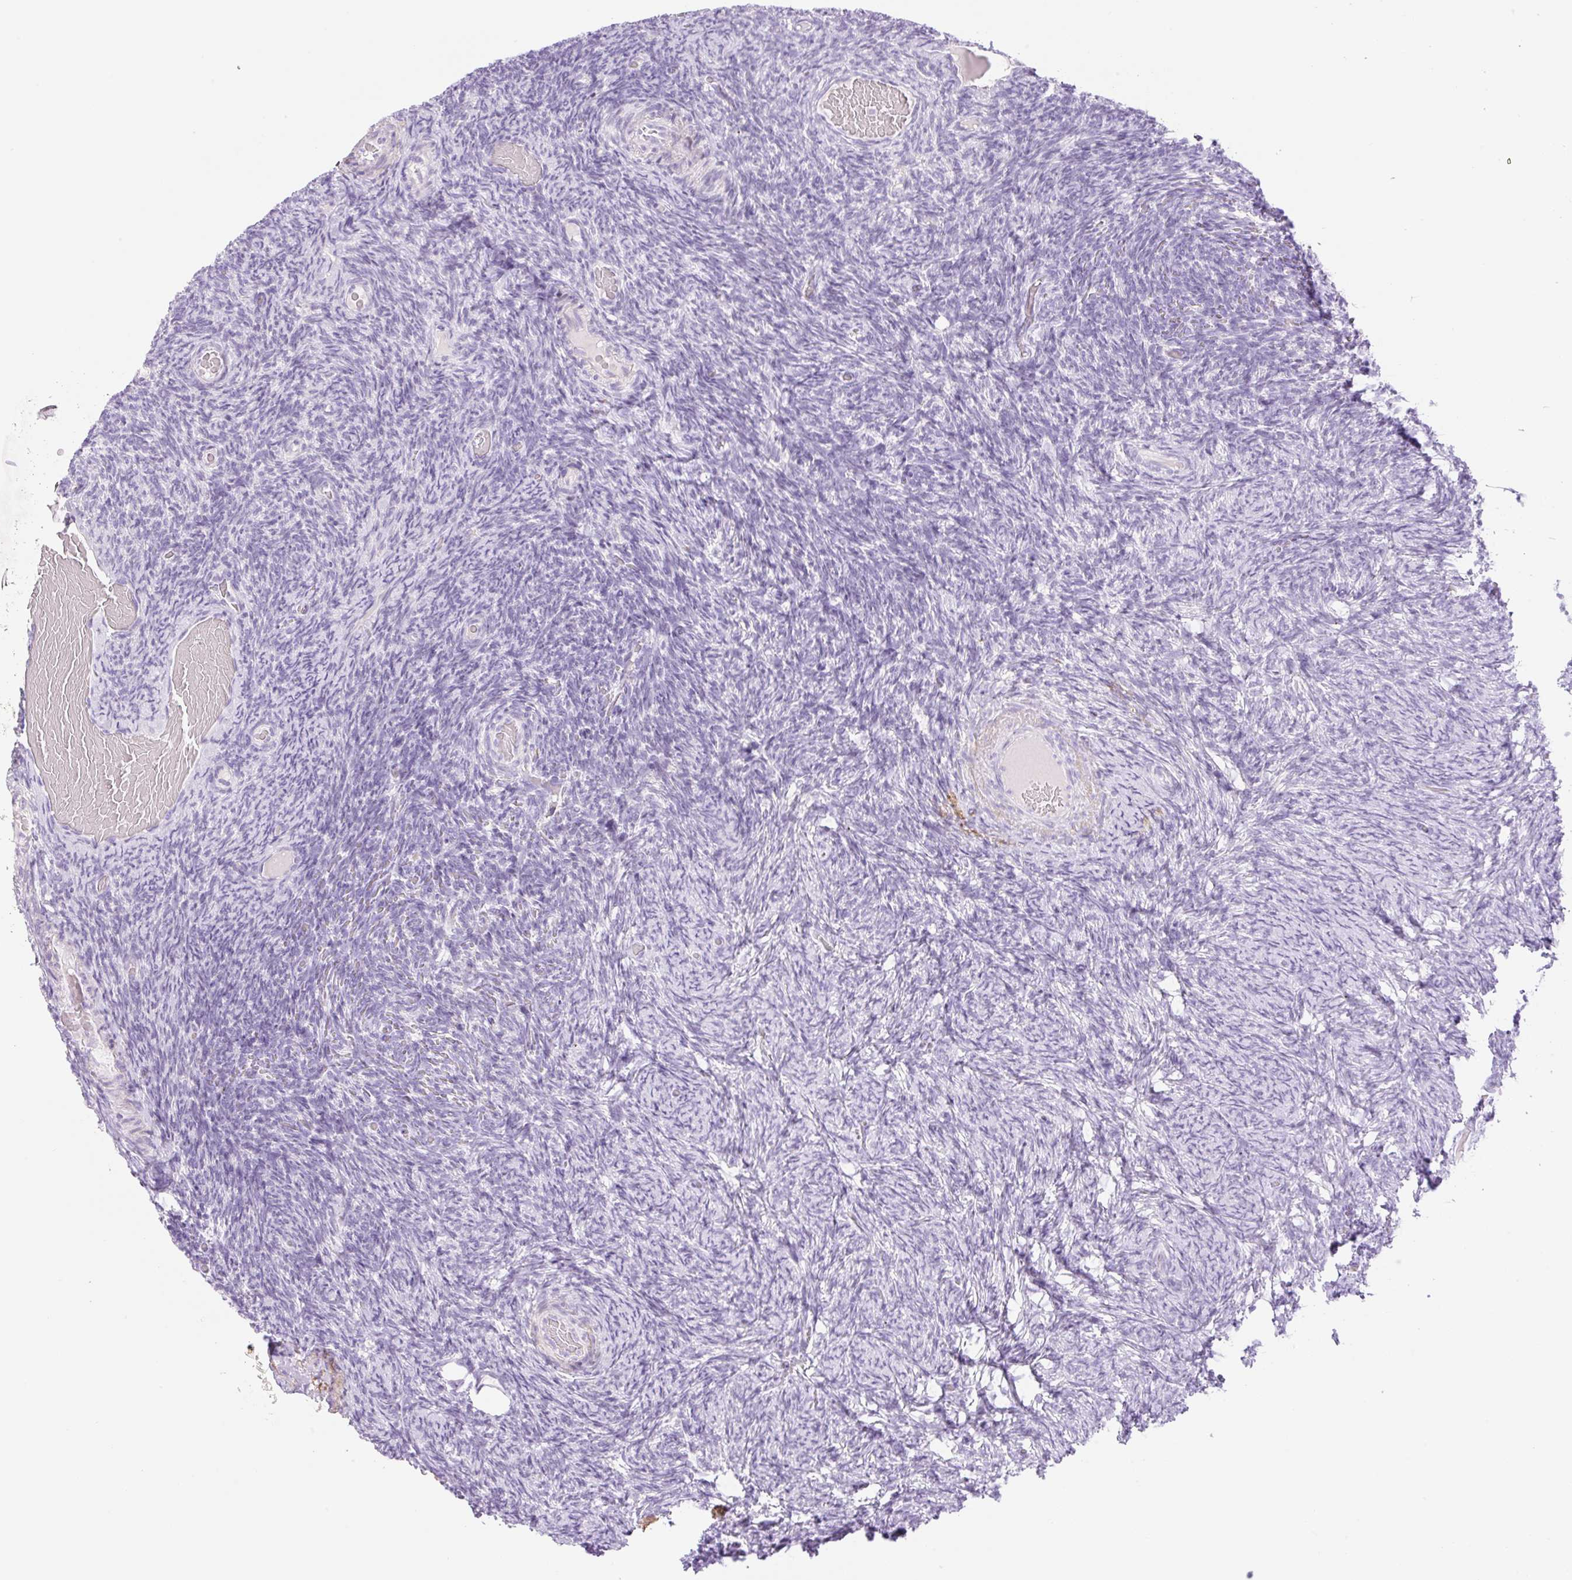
{"staining": {"intensity": "negative", "quantity": "none", "location": "none"}, "tissue": "ovary", "cell_type": "Follicle cells", "image_type": "normal", "snomed": [{"axis": "morphology", "description": "Normal tissue, NOS"}, {"axis": "topography", "description": "Ovary"}], "caption": "Immunohistochemistry (IHC) micrograph of normal ovary: ovary stained with DAB (3,3'-diaminobenzidine) displays no significant protein expression in follicle cells. (DAB (3,3'-diaminobenzidine) immunohistochemistry with hematoxylin counter stain).", "gene": "SP140L", "patient": {"sex": "female", "age": 34}}